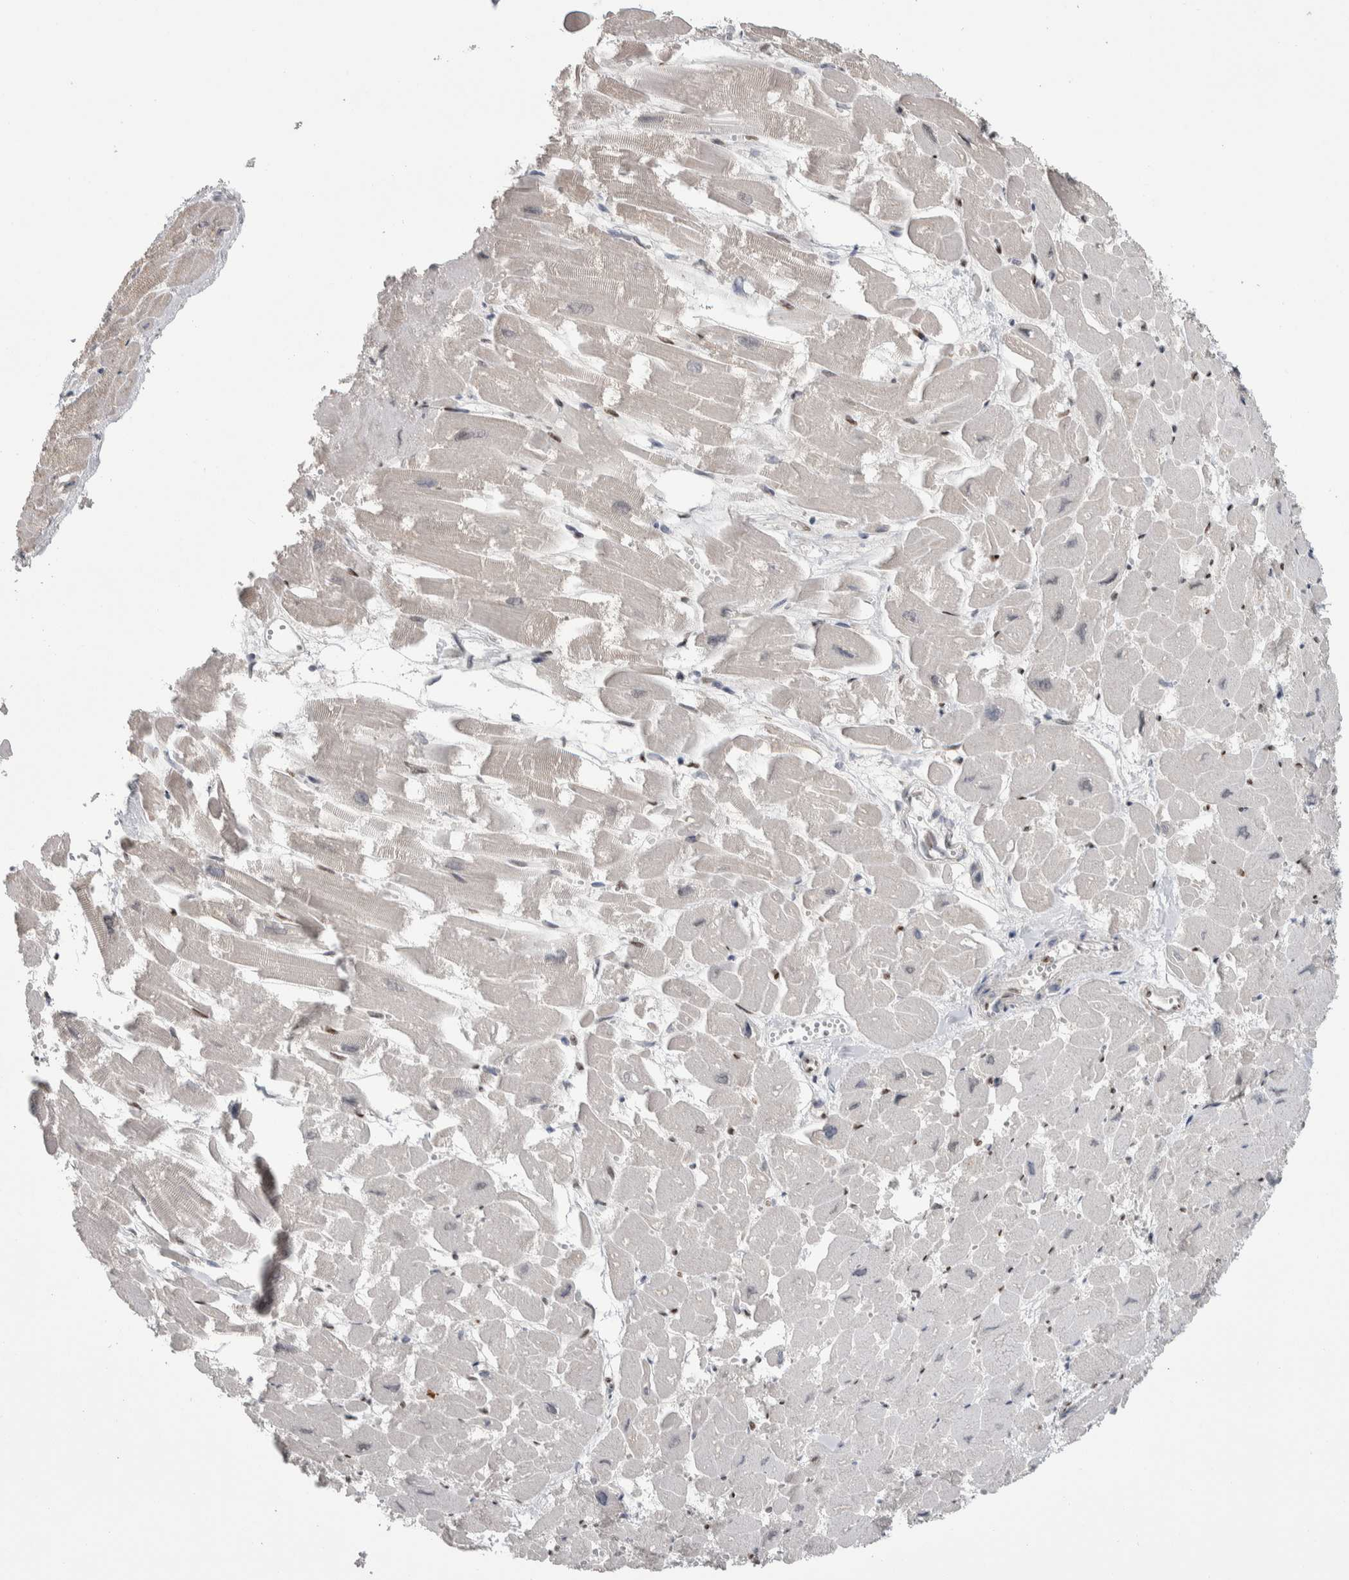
{"staining": {"intensity": "strong", "quantity": "<25%", "location": "nuclear"}, "tissue": "heart muscle", "cell_type": "Cardiomyocytes", "image_type": "normal", "snomed": [{"axis": "morphology", "description": "Normal tissue, NOS"}, {"axis": "topography", "description": "Heart"}], "caption": "Cardiomyocytes show medium levels of strong nuclear staining in about <25% of cells in unremarkable human heart muscle. (DAB = brown stain, brightfield microscopy at high magnification).", "gene": "TAX1BP1", "patient": {"sex": "male", "age": 54}}